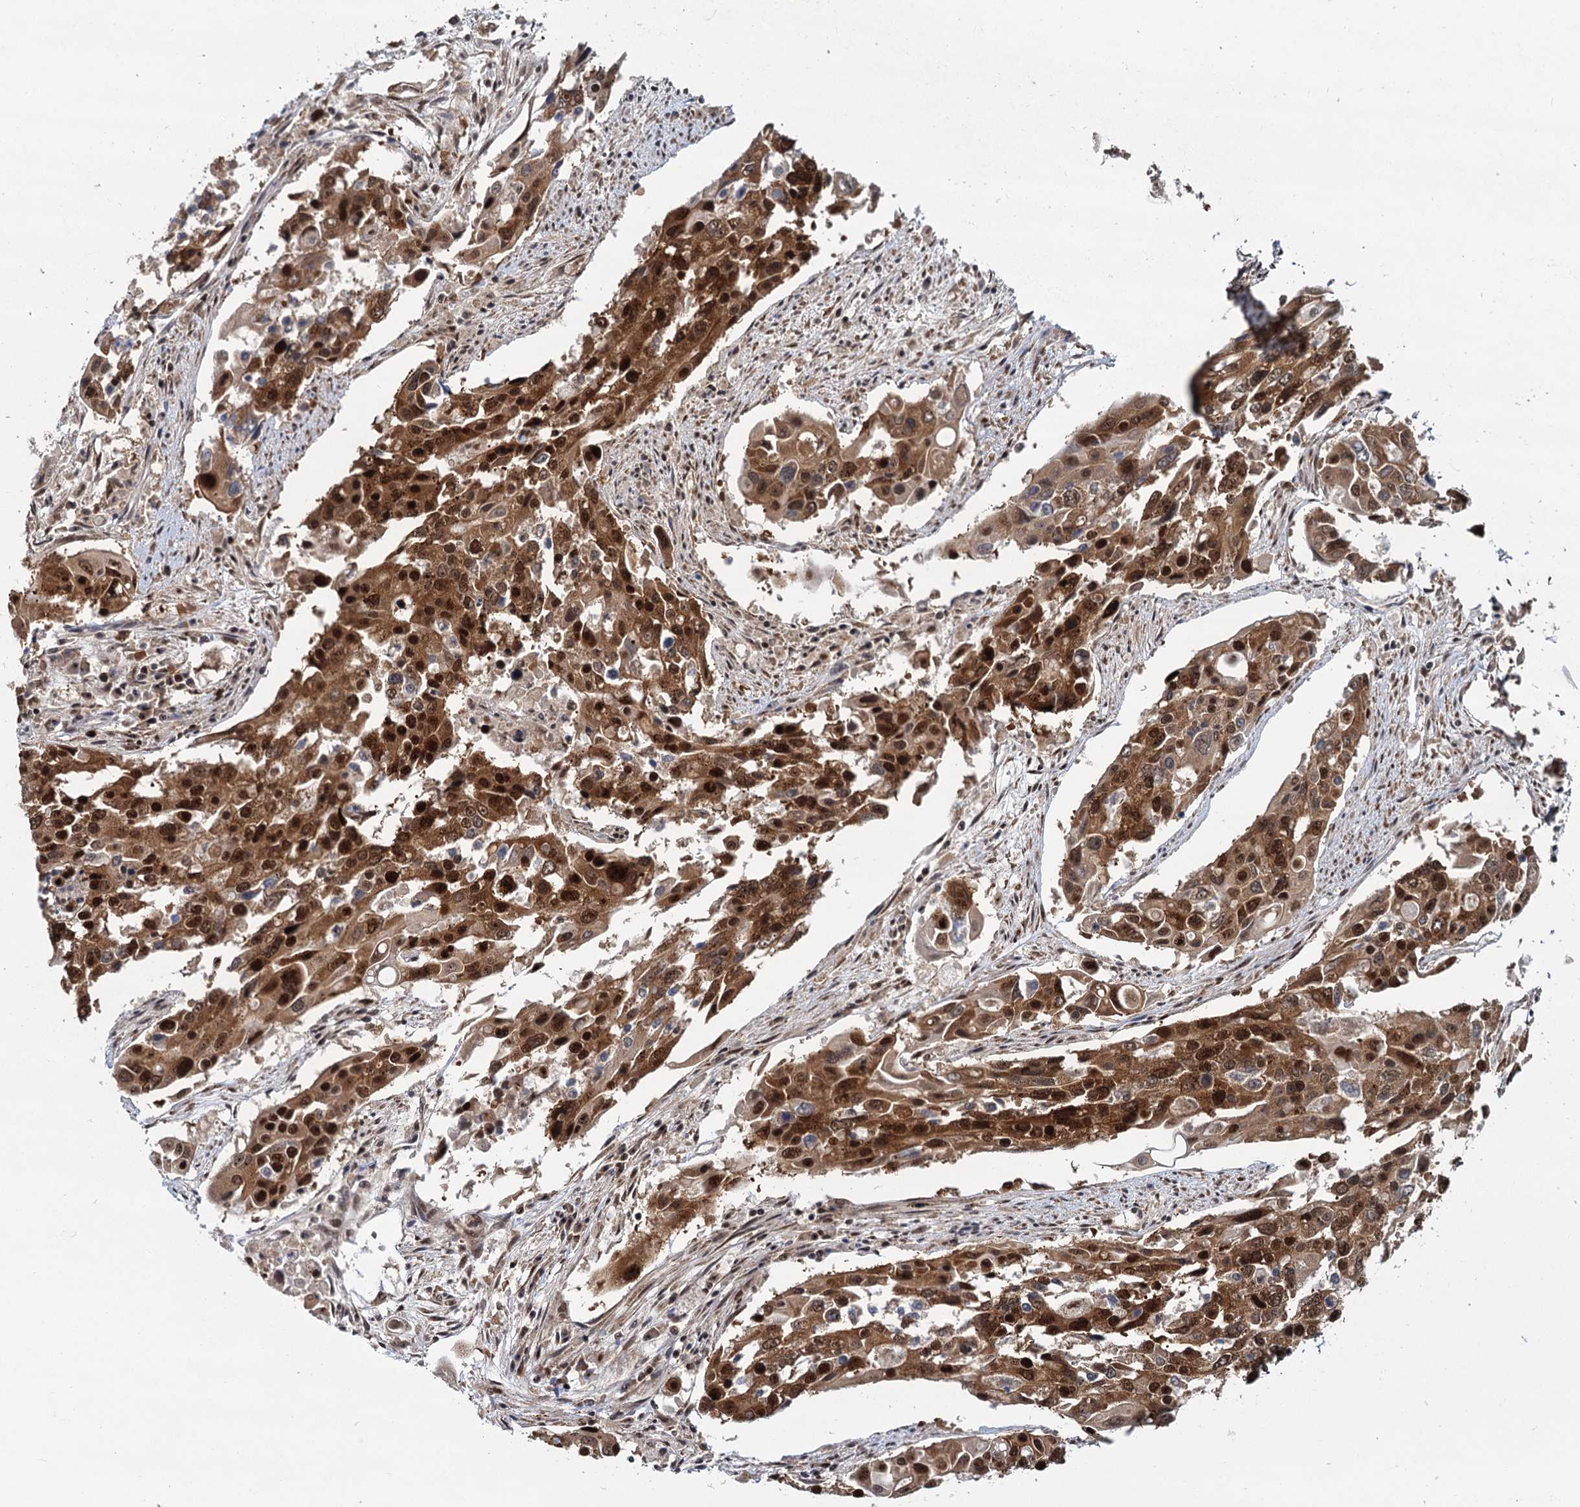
{"staining": {"intensity": "strong", "quantity": ">75%", "location": "cytoplasmic/membranous,nuclear"}, "tissue": "colorectal cancer", "cell_type": "Tumor cells", "image_type": "cancer", "snomed": [{"axis": "morphology", "description": "Adenocarcinoma, NOS"}, {"axis": "topography", "description": "Colon"}], "caption": "IHC photomicrograph of human adenocarcinoma (colorectal) stained for a protein (brown), which shows high levels of strong cytoplasmic/membranous and nuclear staining in about >75% of tumor cells.", "gene": "WBP4", "patient": {"sex": "male", "age": 77}}